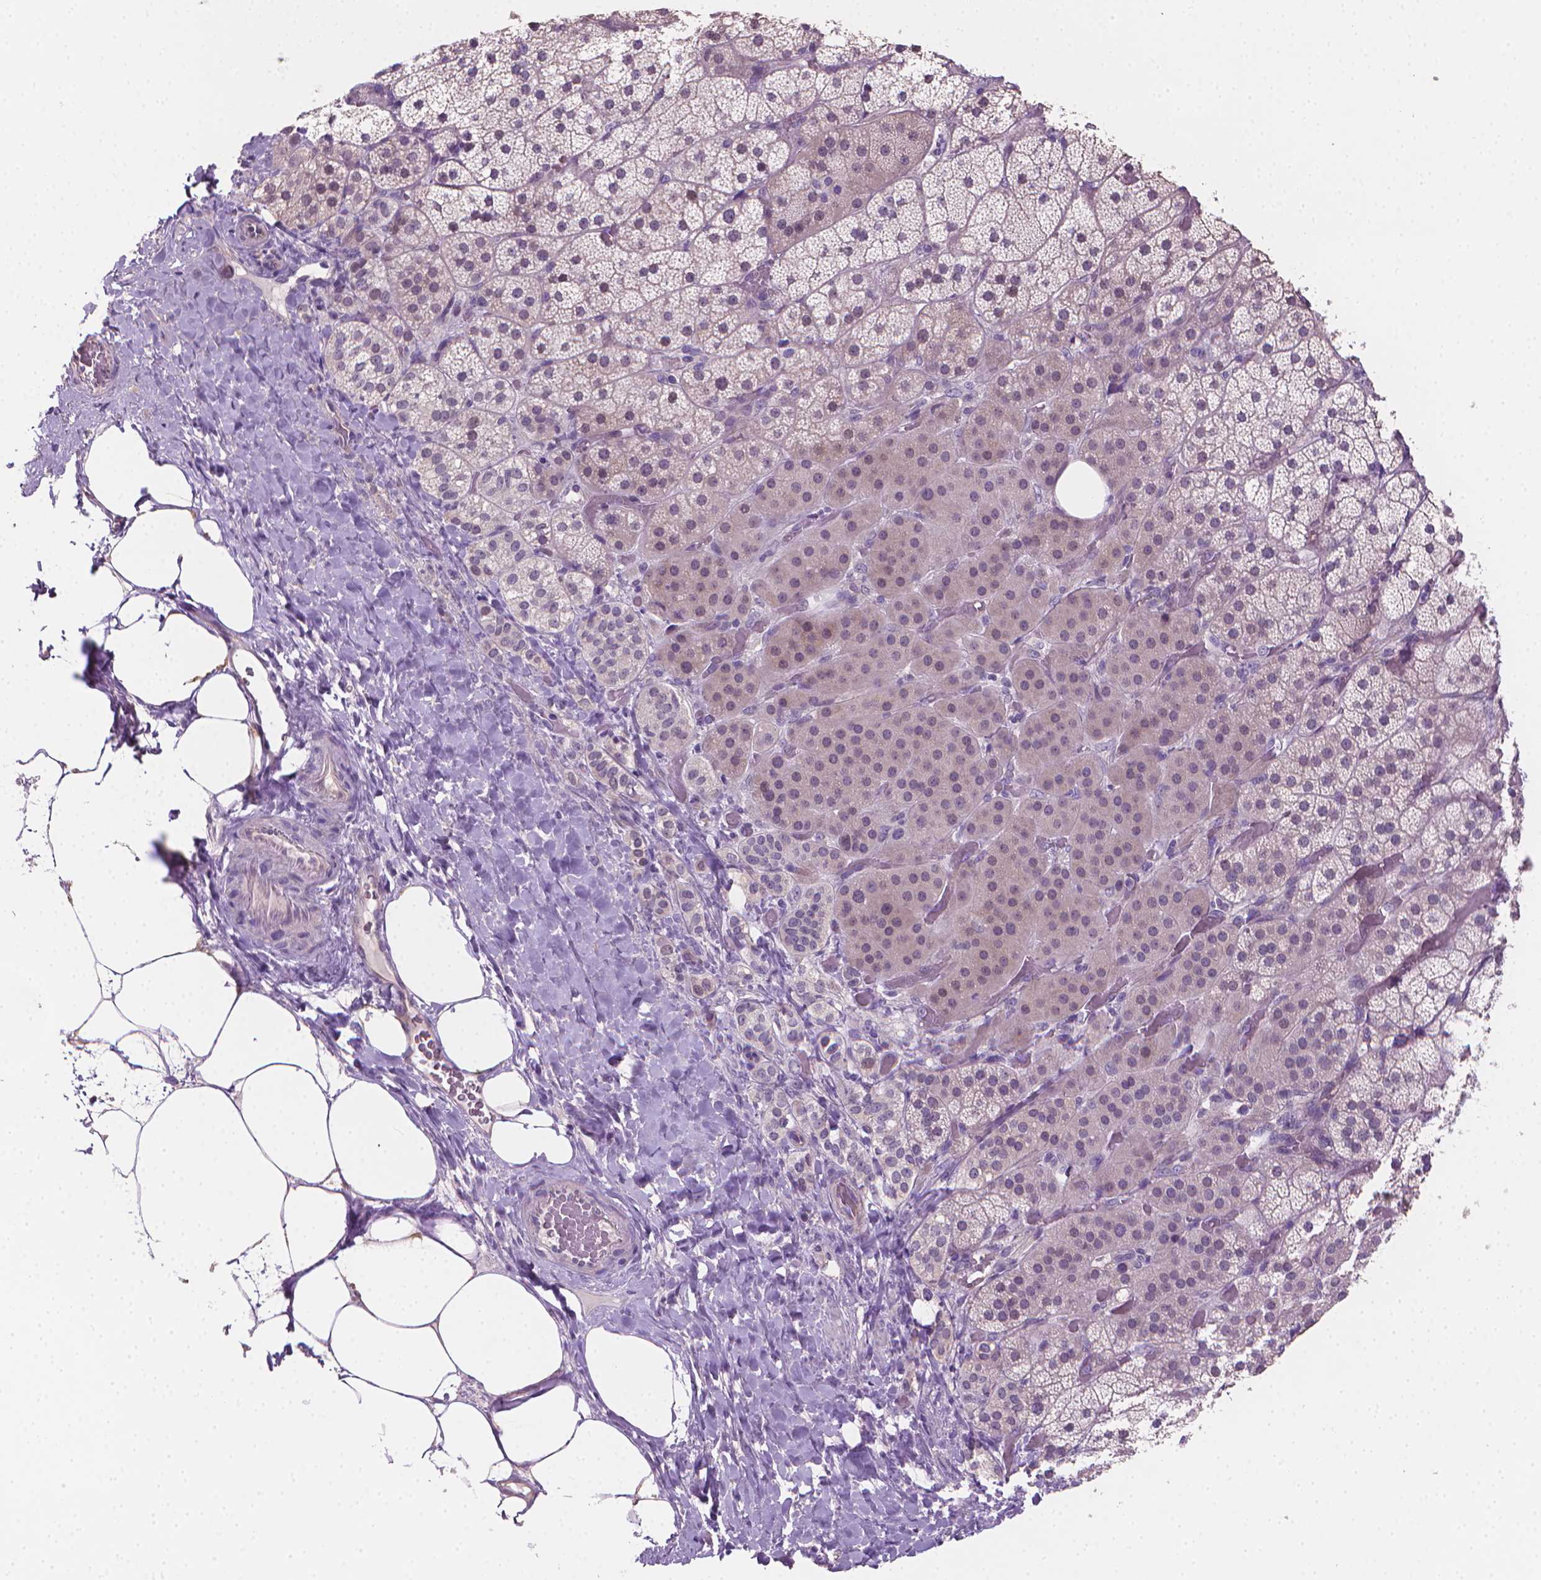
{"staining": {"intensity": "weak", "quantity": "<25%", "location": "cytoplasmic/membranous"}, "tissue": "adrenal gland", "cell_type": "Glandular cells", "image_type": "normal", "snomed": [{"axis": "morphology", "description": "Normal tissue, NOS"}, {"axis": "topography", "description": "Adrenal gland"}], "caption": "This is a photomicrograph of immunohistochemistry (IHC) staining of benign adrenal gland, which shows no positivity in glandular cells.", "gene": "CLXN", "patient": {"sex": "male", "age": 57}}